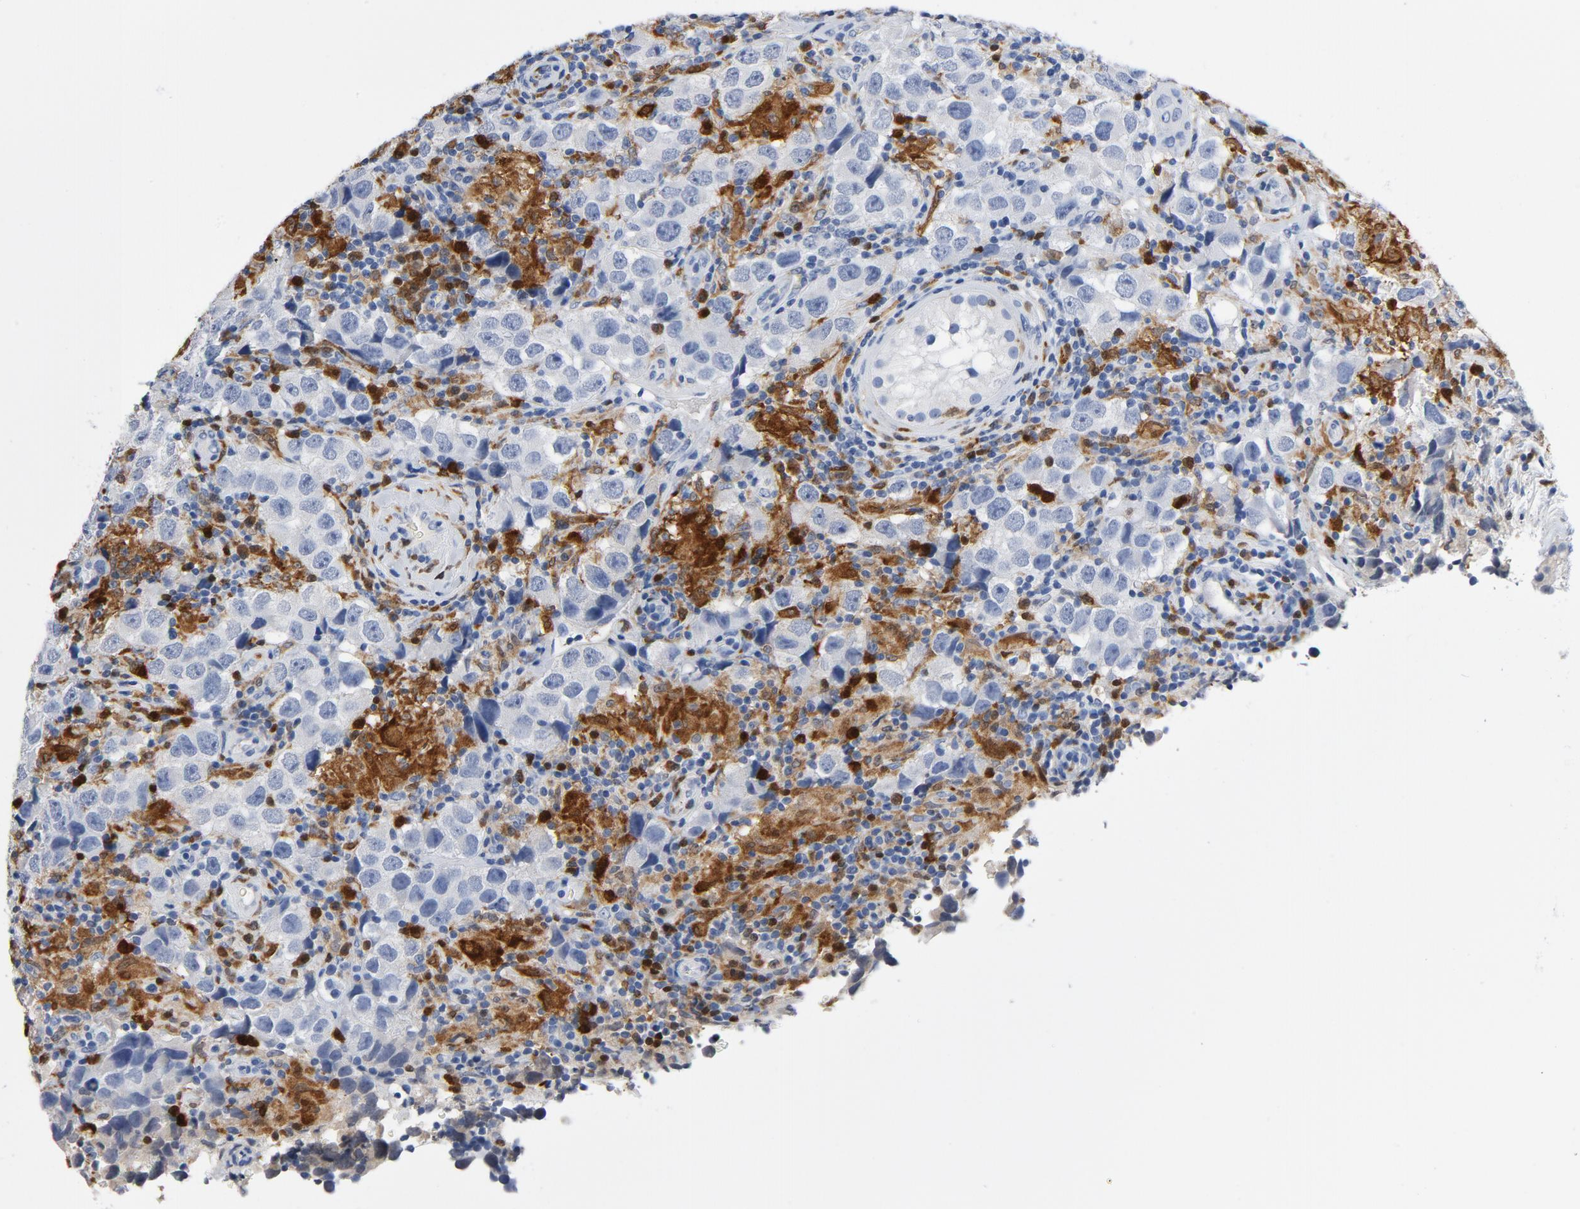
{"staining": {"intensity": "negative", "quantity": "none", "location": "none"}, "tissue": "testis cancer", "cell_type": "Tumor cells", "image_type": "cancer", "snomed": [{"axis": "morphology", "description": "Carcinoma, Embryonal, NOS"}, {"axis": "topography", "description": "Testis"}], "caption": "High magnification brightfield microscopy of testis cancer (embryonal carcinoma) stained with DAB (3,3'-diaminobenzidine) (brown) and counterstained with hematoxylin (blue): tumor cells show no significant positivity. Brightfield microscopy of immunohistochemistry (IHC) stained with DAB (brown) and hematoxylin (blue), captured at high magnification.", "gene": "NCF1", "patient": {"sex": "male", "age": 21}}